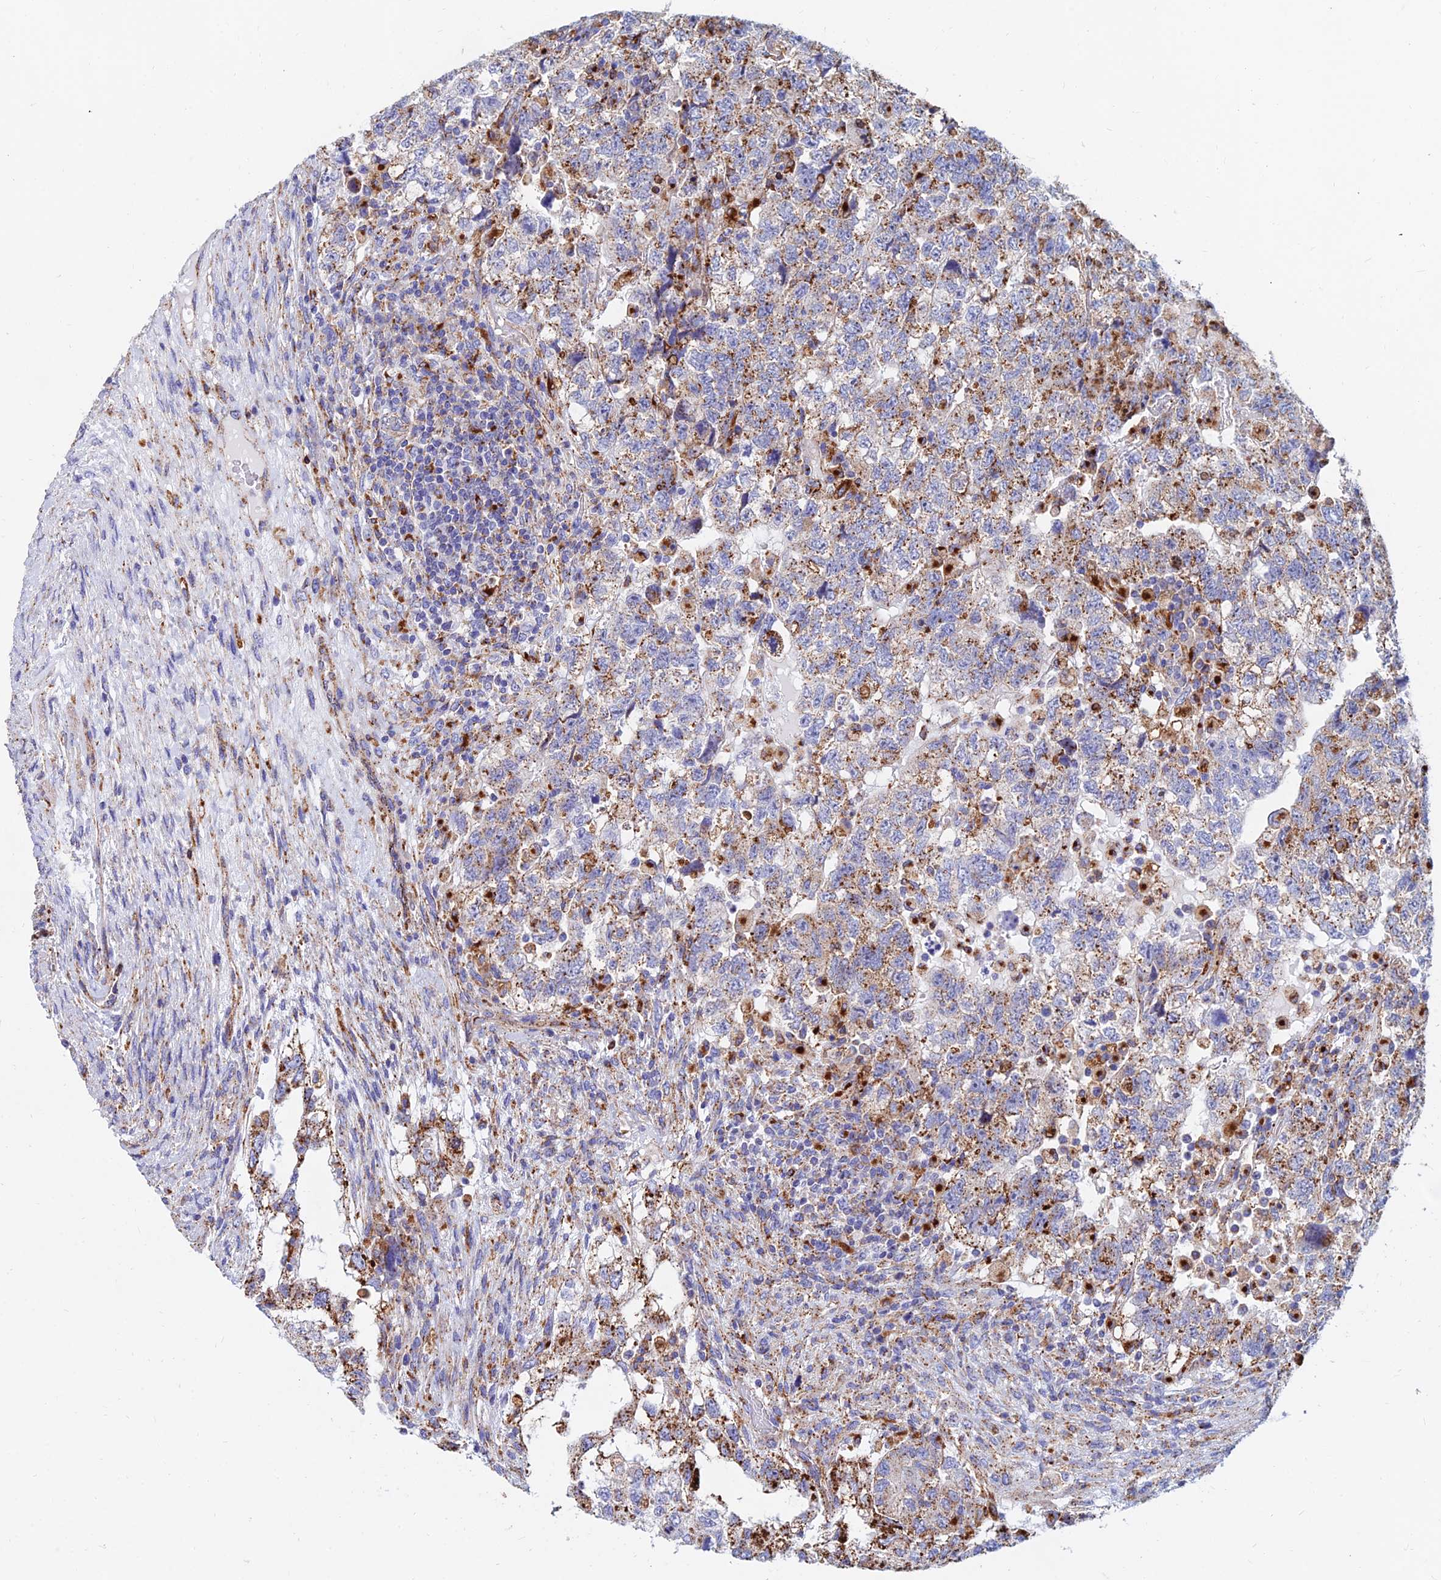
{"staining": {"intensity": "moderate", "quantity": "25%-75%", "location": "cytoplasmic/membranous"}, "tissue": "testis cancer", "cell_type": "Tumor cells", "image_type": "cancer", "snomed": [{"axis": "morphology", "description": "Normal tissue, NOS"}, {"axis": "morphology", "description": "Carcinoma, Embryonal, NOS"}, {"axis": "topography", "description": "Testis"}], "caption": "An IHC micrograph of neoplastic tissue is shown. Protein staining in brown highlights moderate cytoplasmic/membranous positivity in testis embryonal carcinoma within tumor cells. (IHC, brightfield microscopy, high magnification).", "gene": "SPNS1", "patient": {"sex": "male", "age": 36}}